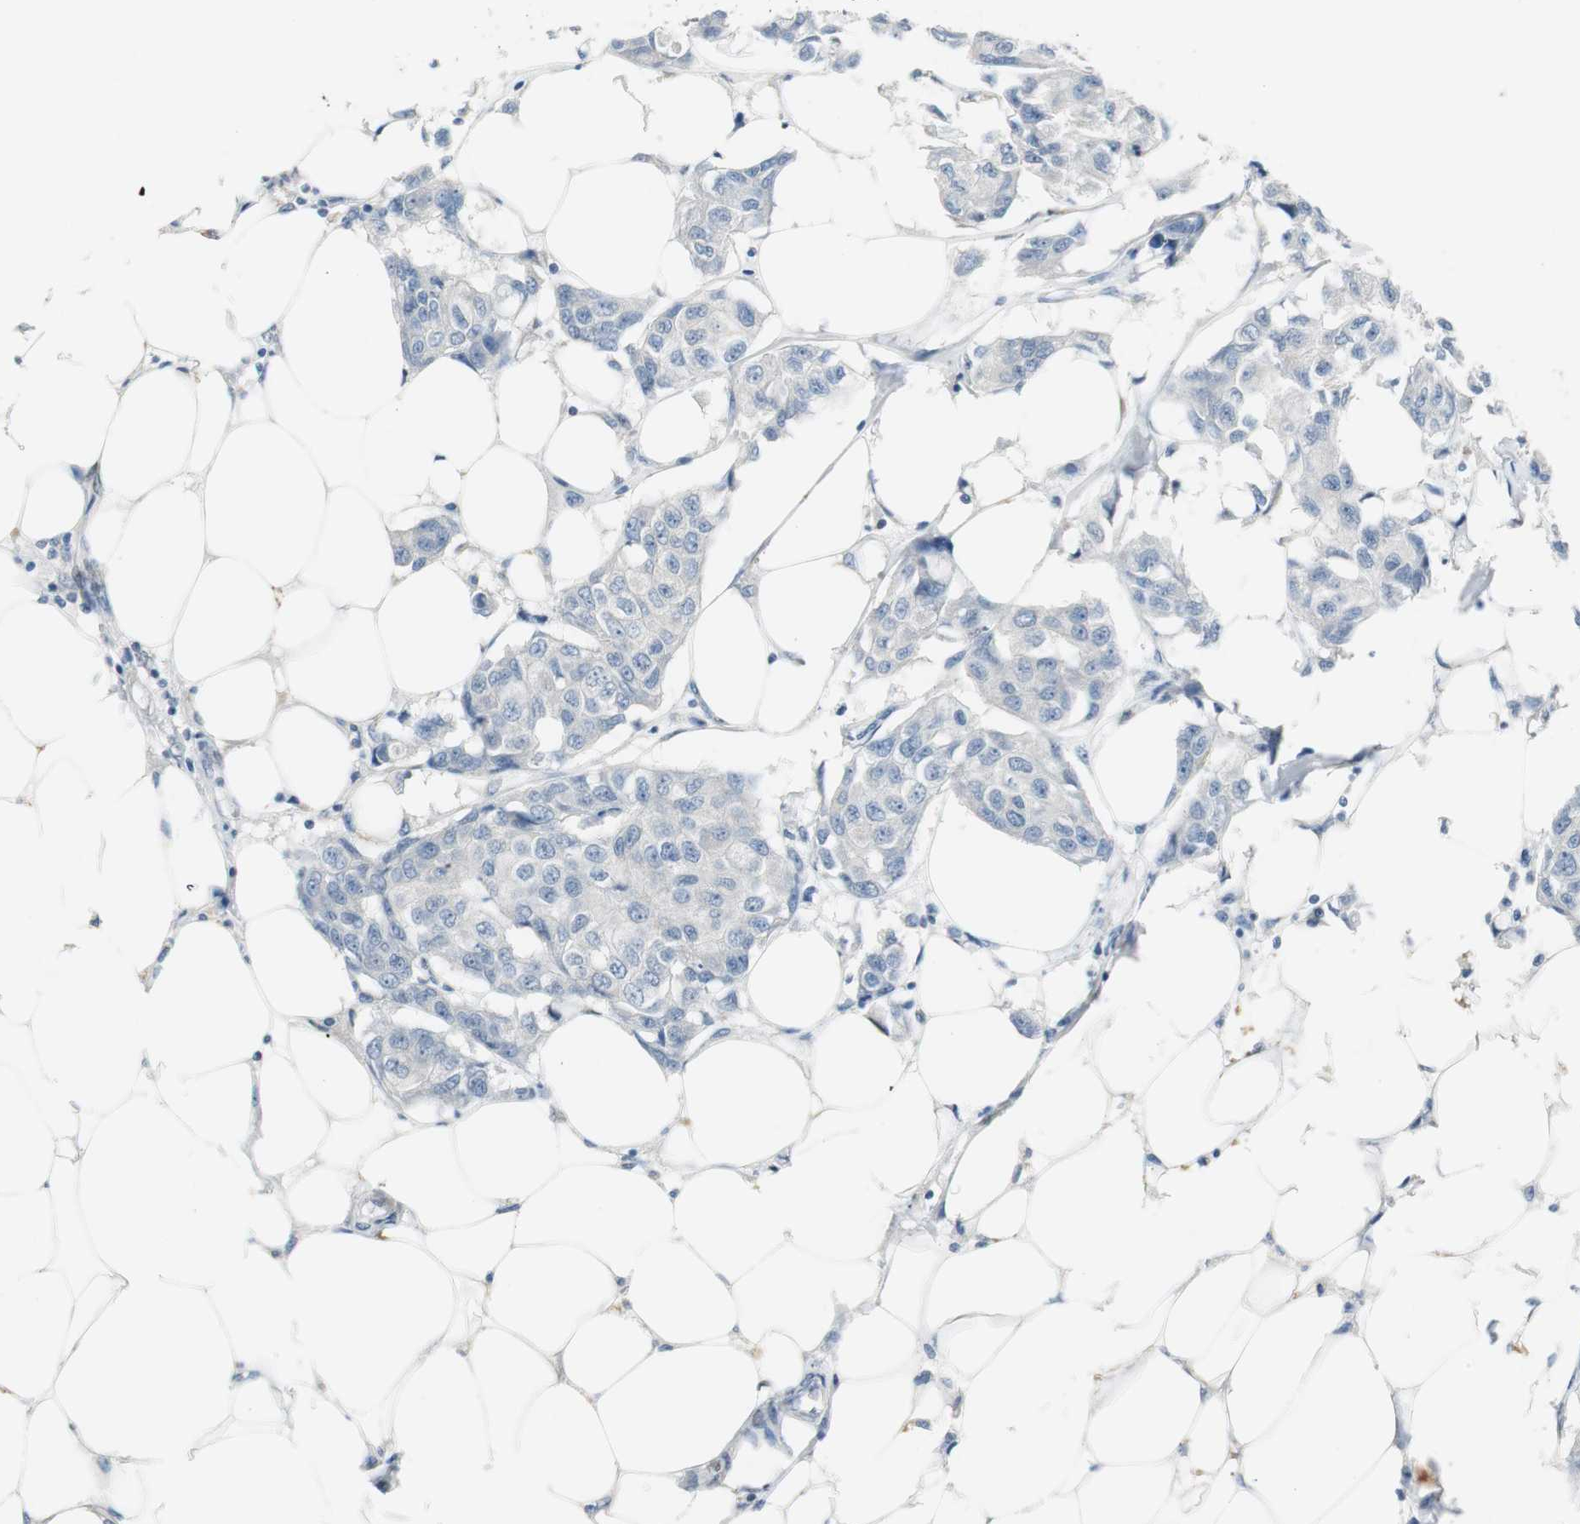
{"staining": {"intensity": "negative", "quantity": "none", "location": "none"}, "tissue": "breast cancer", "cell_type": "Tumor cells", "image_type": "cancer", "snomed": [{"axis": "morphology", "description": "Duct carcinoma"}, {"axis": "topography", "description": "Breast"}], "caption": "A micrograph of human breast cancer is negative for staining in tumor cells.", "gene": "FHL2", "patient": {"sex": "female", "age": 80}}